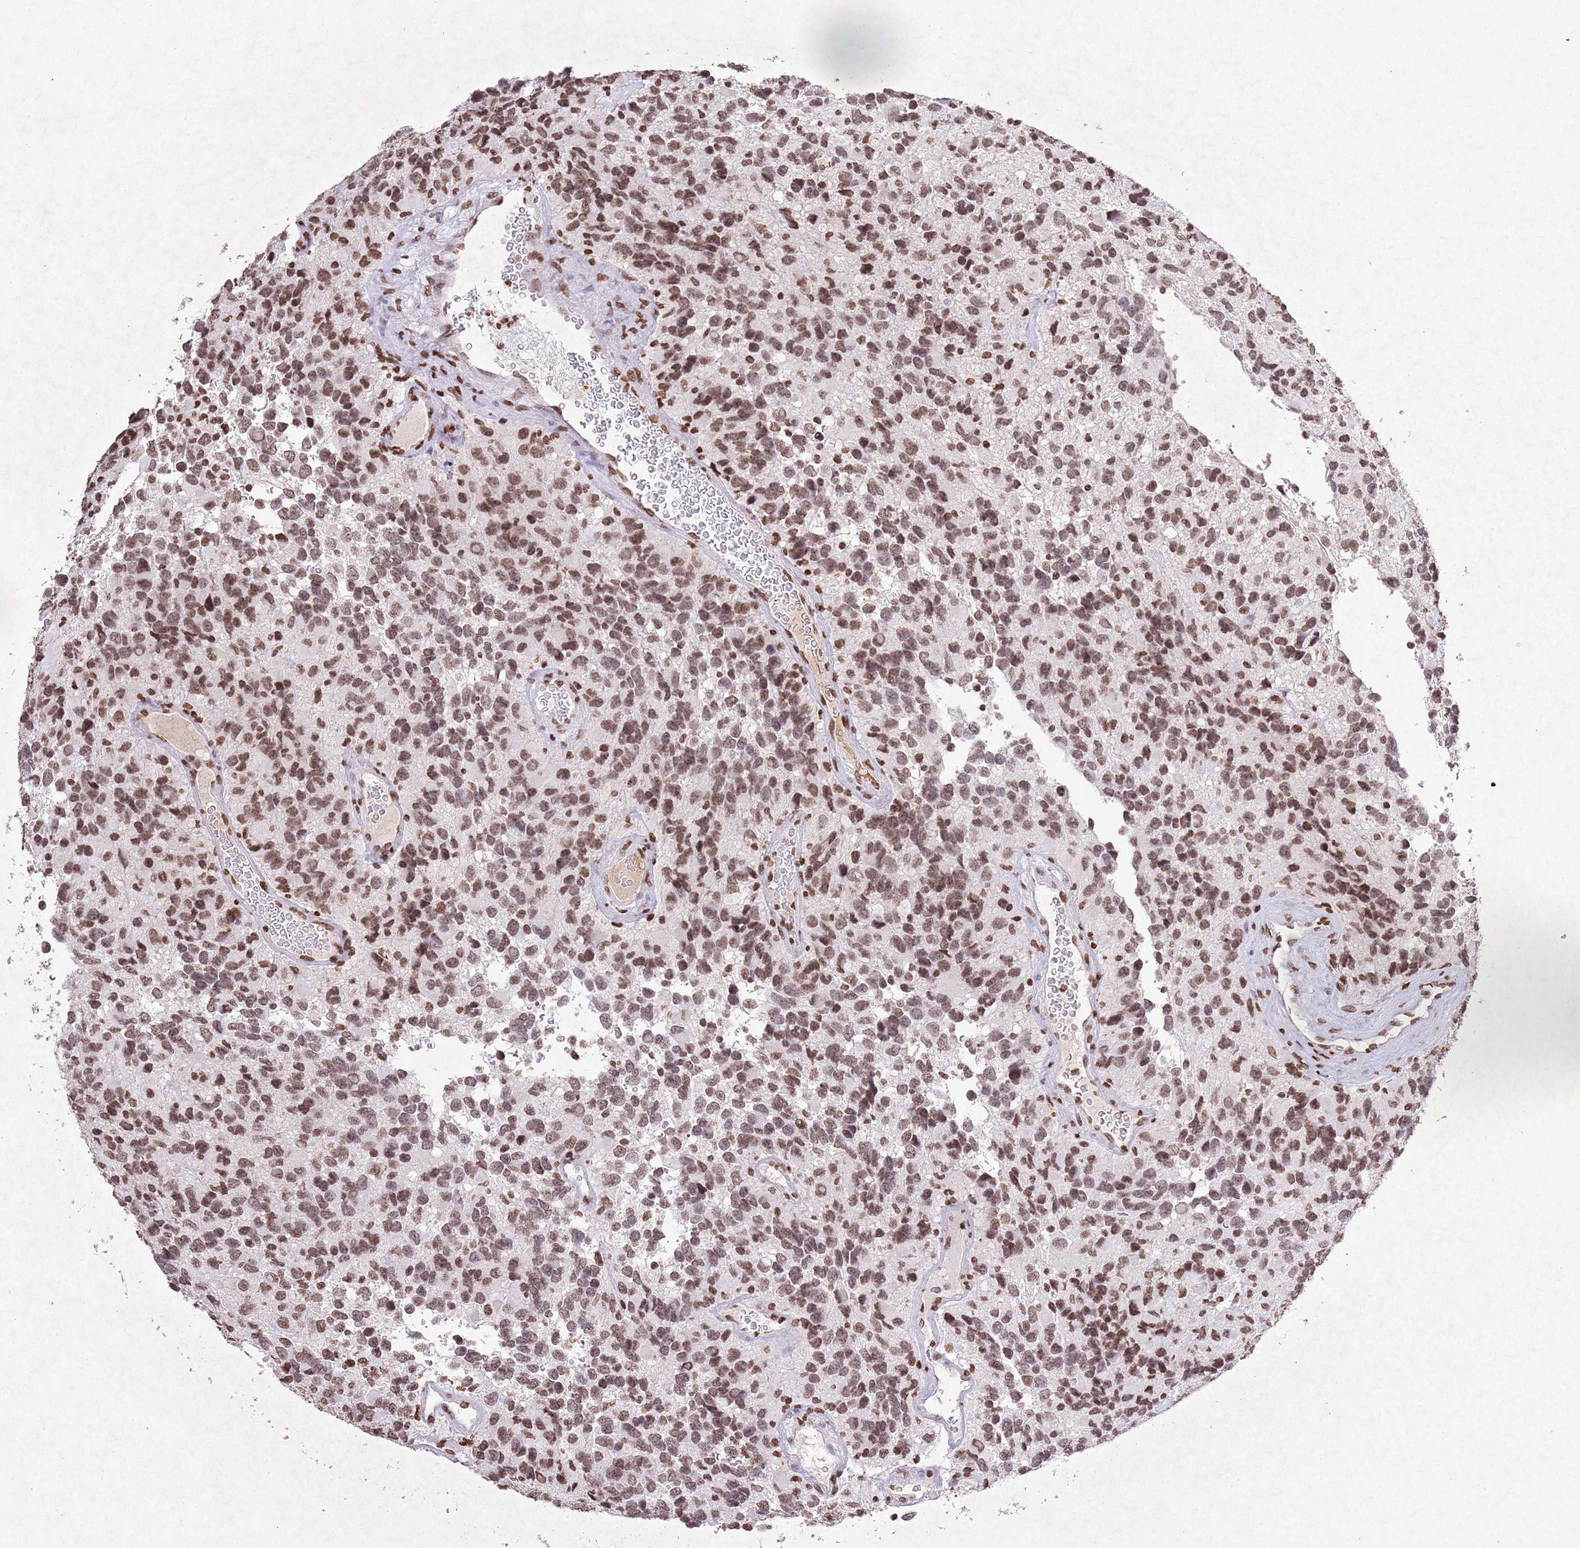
{"staining": {"intensity": "moderate", "quantity": ">75%", "location": "nuclear"}, "tissue": "glioma", "cell_type": "Tumor cells", "image_type": "cancer", "snomed": [{"axis": "morphology", "description": "Glioma, malignant, High grade"}, {"axis": "topography", "description": "Brain"}], "caption": "Immunohistochemical staining of malignant glioma (high-grade) reveals medium levels of moderate nuclear protein staining in about >75% of tumor cells.", "gene": "BMAL1", "patient": {"sex": "male", "age": 77}}